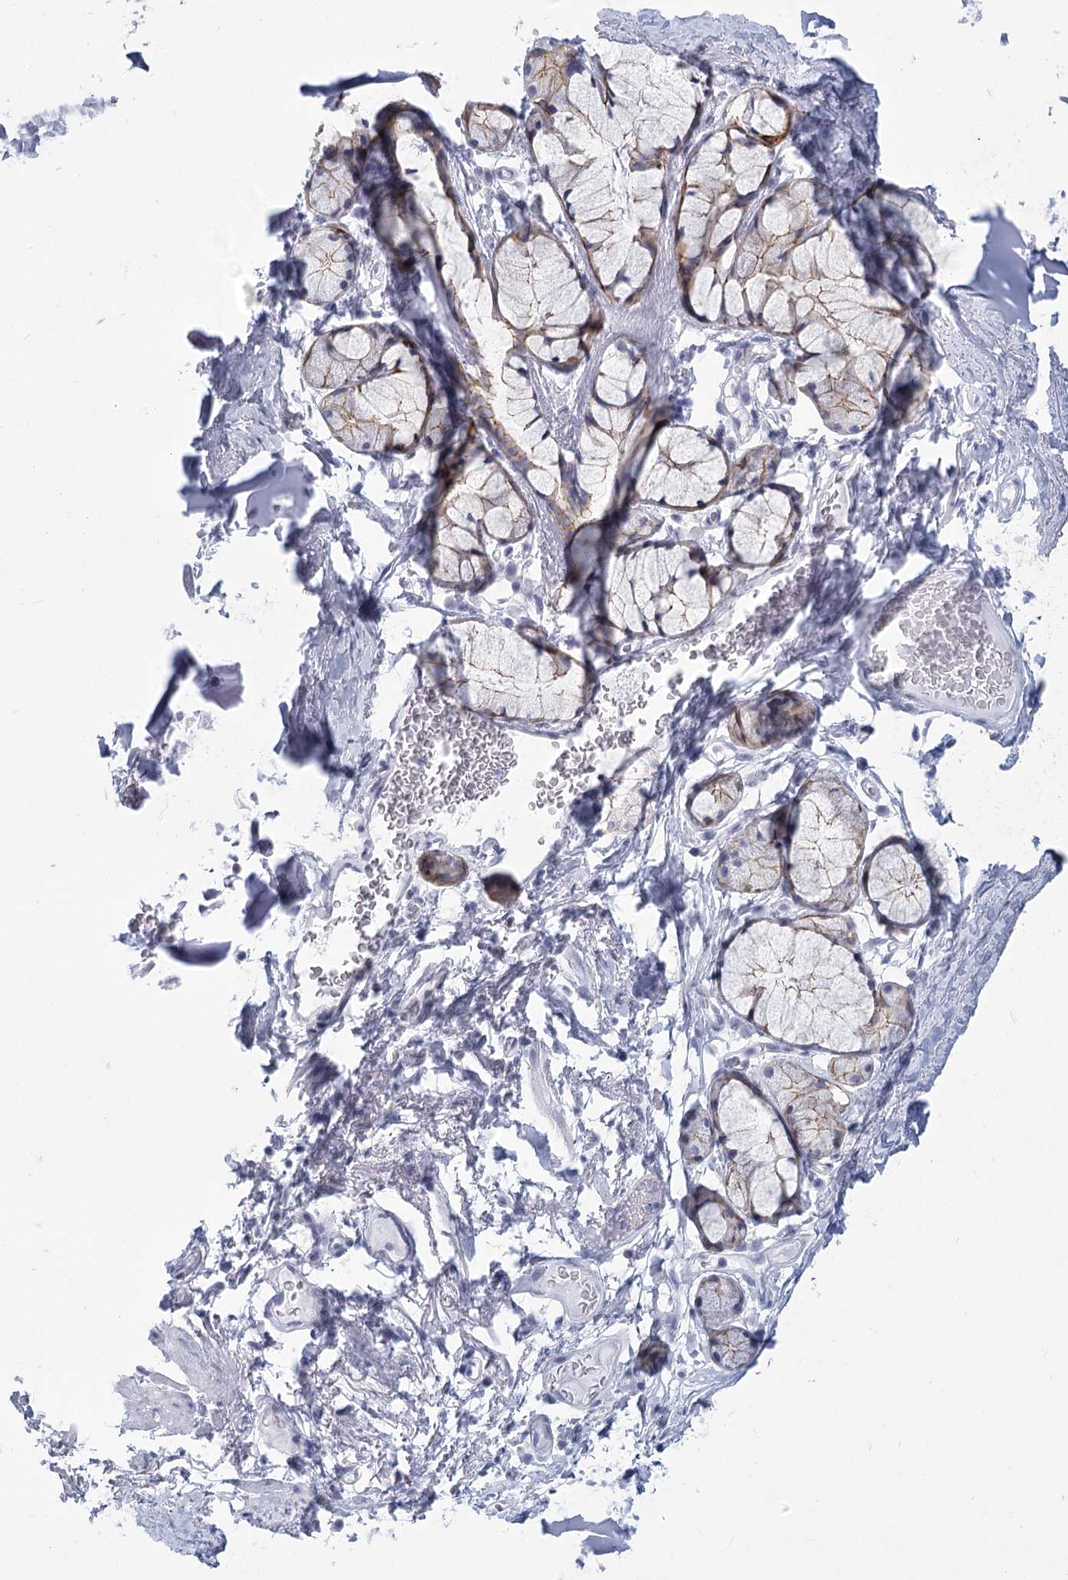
{"staining": {"intensity": "negative", "quantity": "none", "location": "none"}, "tissue": "adipose tissue", "cell_type": "Adipocytes", "image_type": "normal", "snomed": [{"axis": "morphology", "description": "Normal tissue, NOS"}, {"axis": "topography", "description": "Lymph node"}, {"axis": "topography", "description": "Bronchus"}], "caption": "Adipocytes show no significant staining in unremarkable adipose tissue.", "gene": "WNT8B", "patient": {"sex": "male", "age": 63}}